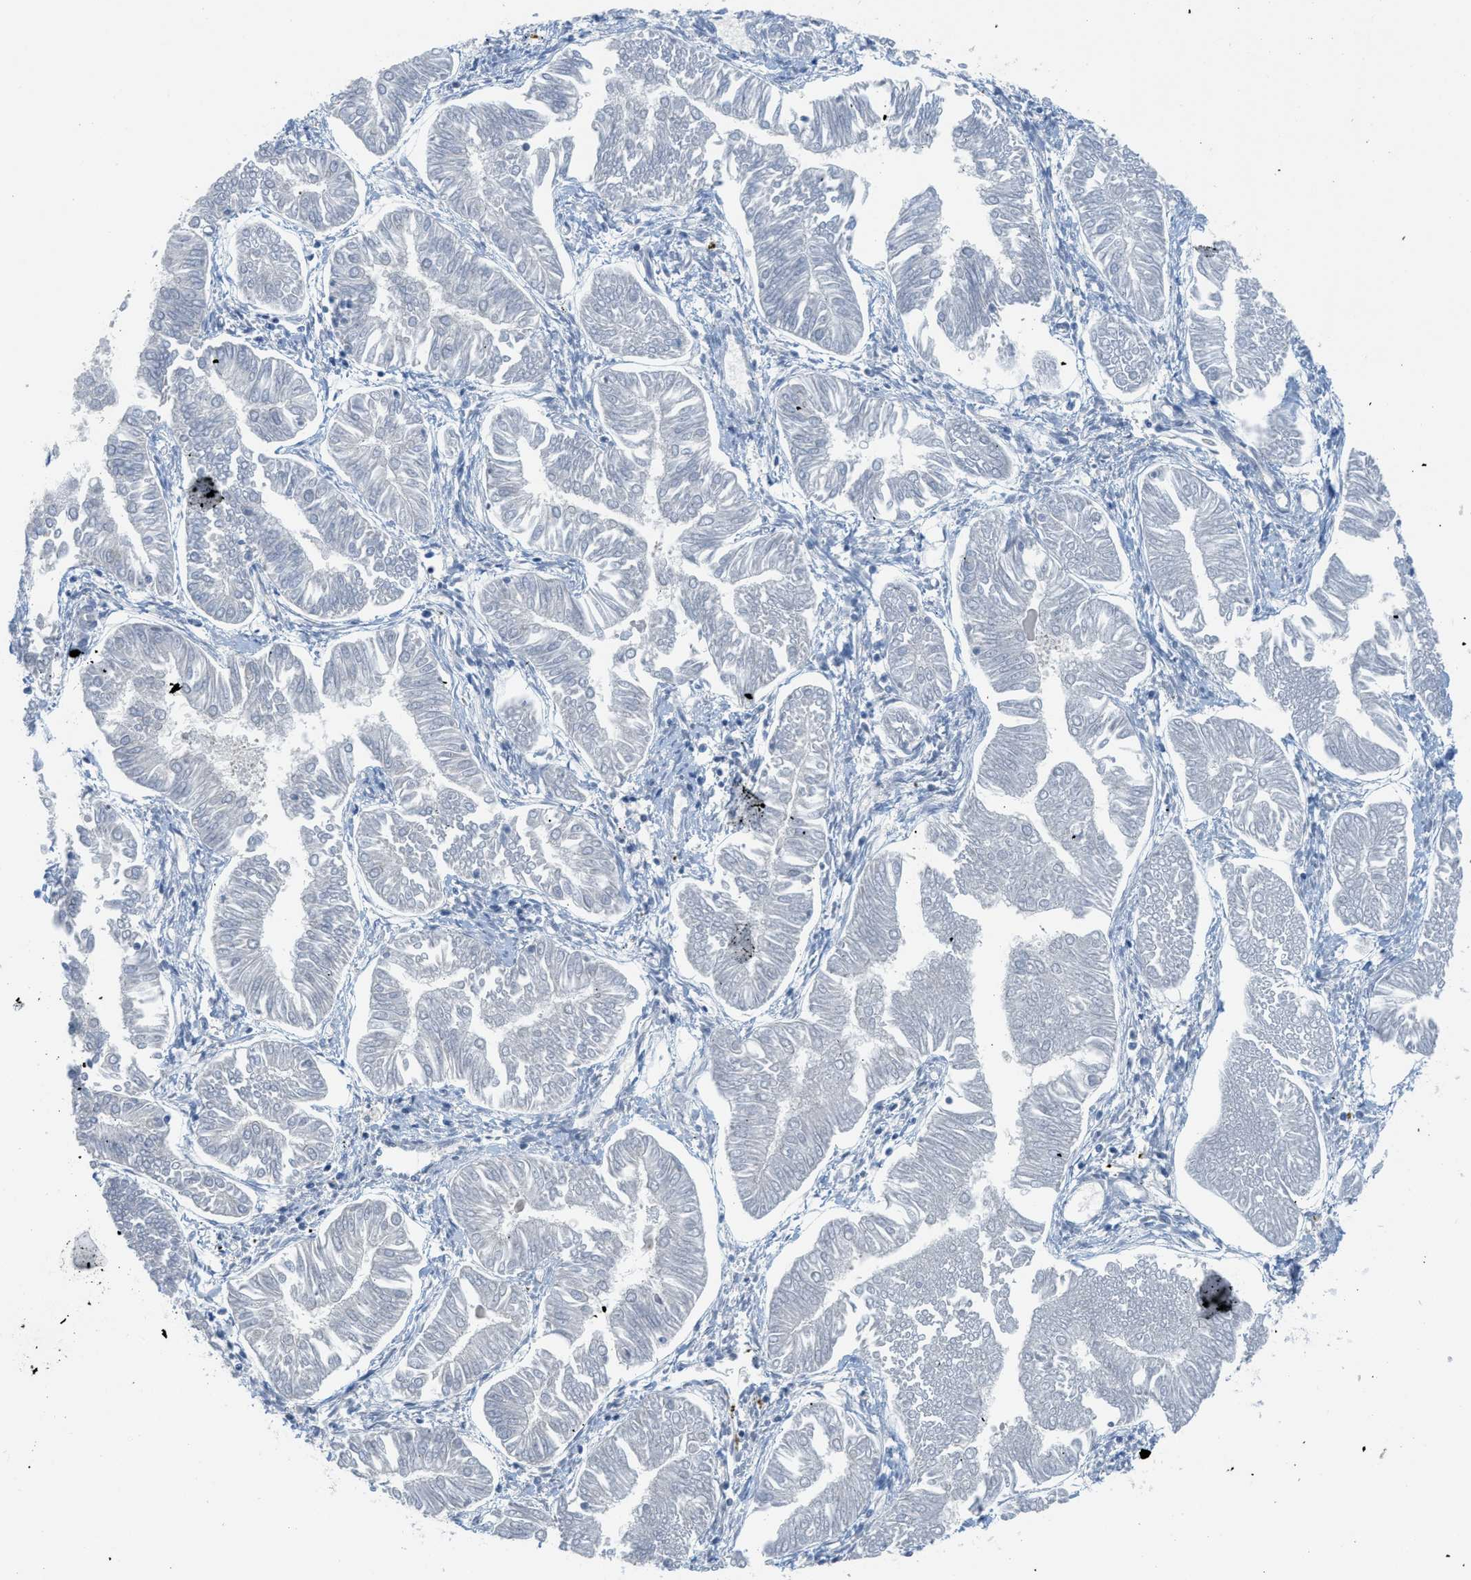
{"staining": {"intensity": "negative", "quantity": "none", "location": "none"}, "tissue": "endometrial cancer", "cell_type": "Tumor cells", "image_type": "cancer", "snomed": [{"axis": "morphology", "description": "Adenocarcinoma, NOS"}, {"axis": "topography", "description": "Endometrium"}], "caption": "DAB immunohistochemical staining of adenocarcinoma (endometrial) demonstrates no significant expression in tumor cells.", "gene": "TNFAIP1", "patient": {"sex": "female", "age": 53}}